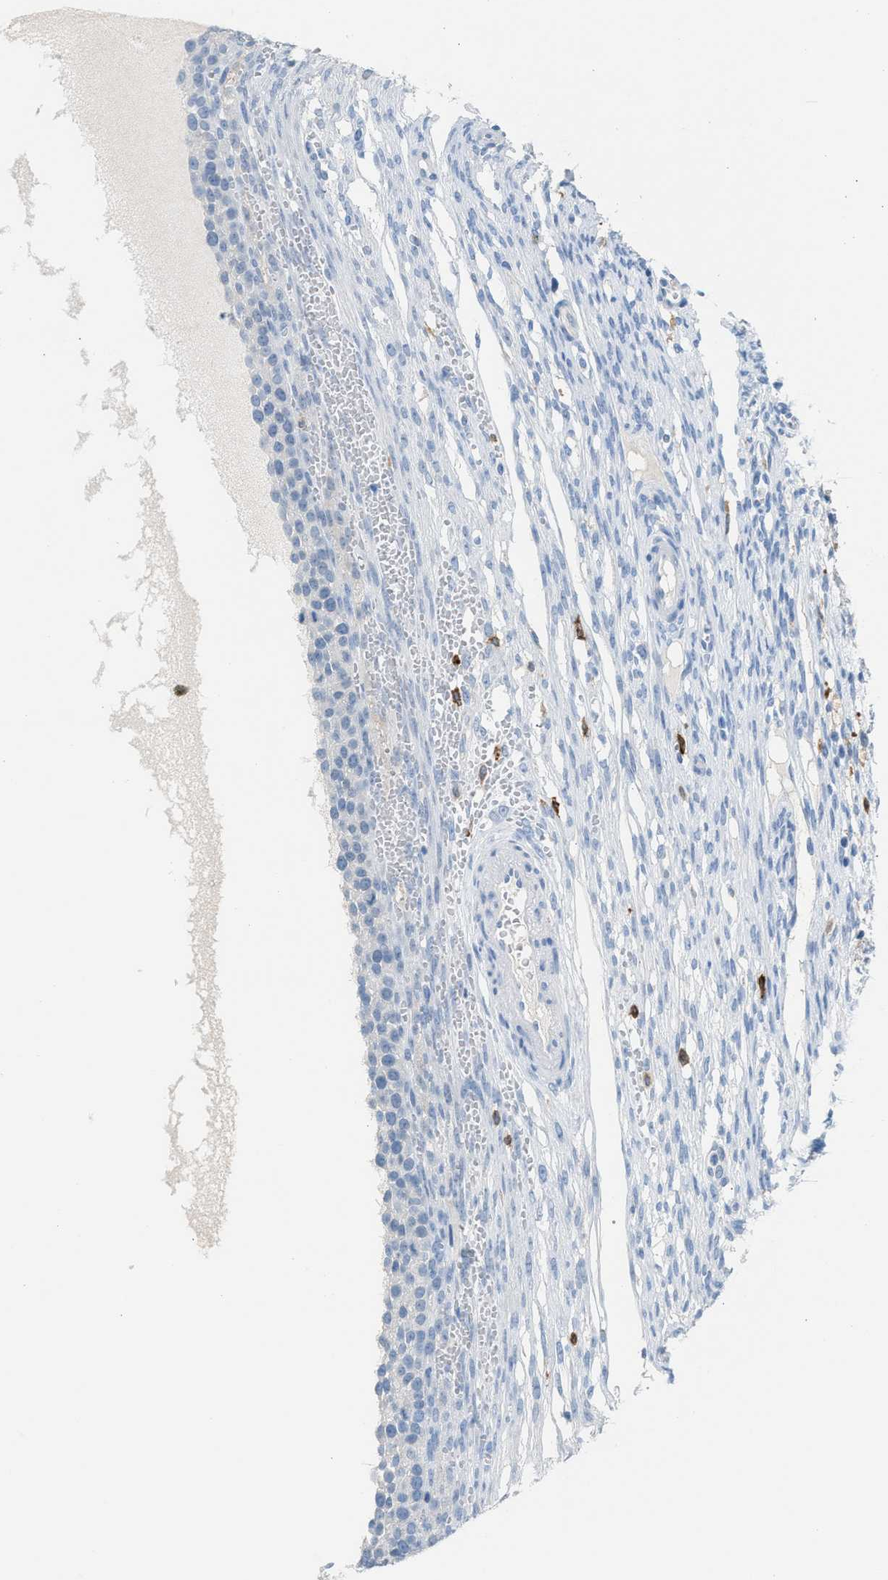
{"staining": {"intensity": "negative", "quantity": "none", "location": "none"}, "tissue": "ovary", "cell_type": "Ovarian stroma cells", "image_type": "normal", "snomed": [{"axis": "morphology", "description": "Normal tissue, NOS"}, {"axis": "topography", "description": "Ovary"}], "caption": "A high-resolution image shows immunohistochemistry staining of normal ovary, which displays no significant positivity in ovarian stroma cells.", "gene": "CLEC10A", "patient": {"sex": "female", "age": 33}}